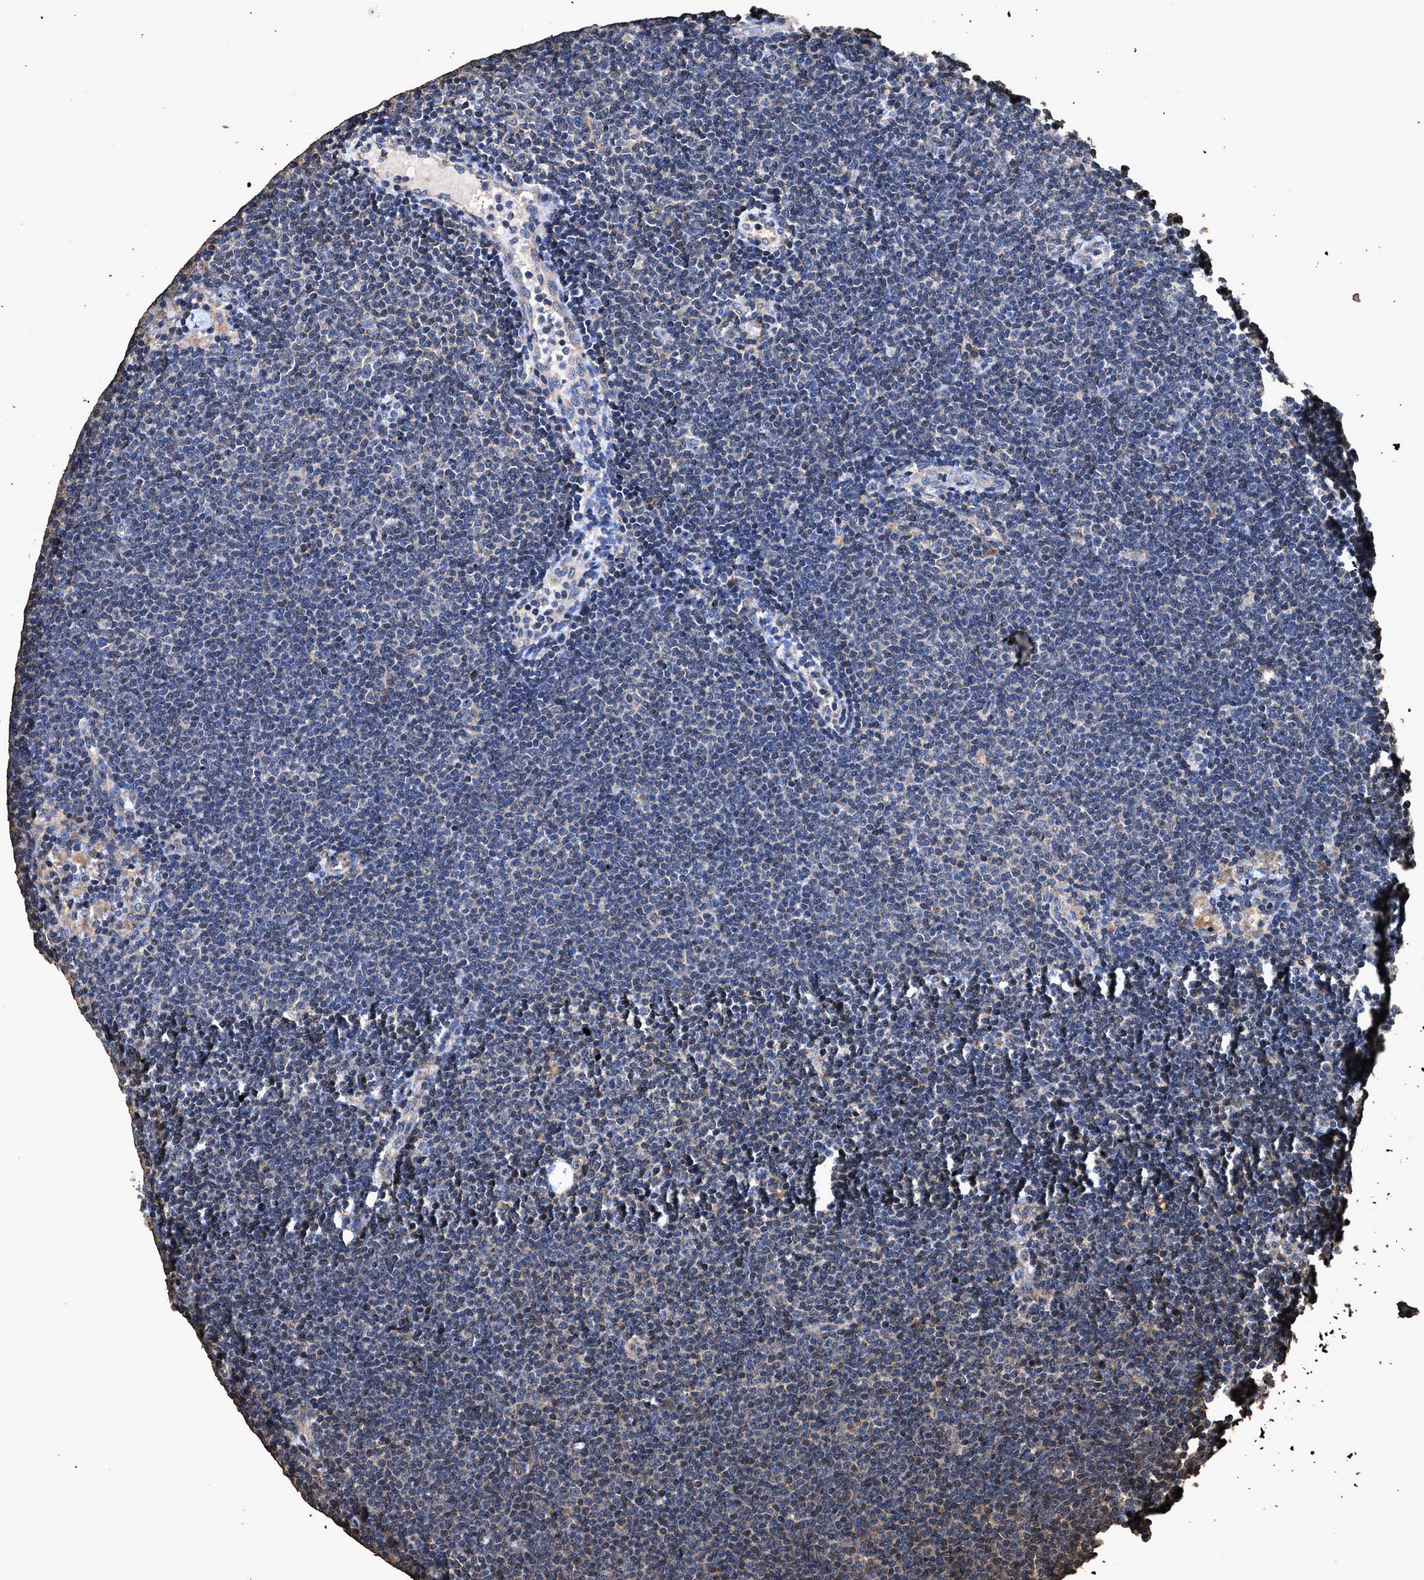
{"staining": {"intensity": "weak", "quantity": "<25%", "location": "cytoplasmic/membranous"}, "tissue": "lymphoma", "cell_type": "Tumor cells", "image_type": "cancer", "snomed": [{"axis": "morphology", "description": "Malignant lymphoma, non-Hodgkin's type, Low grade"}, {"axis": "topography", "description": "Lymph node"}], "caption": "There is no significant expression in tumor cells of lymphoma.", "gene": "ZMYND19", "patient": {"sex": "female", "age": 53}}